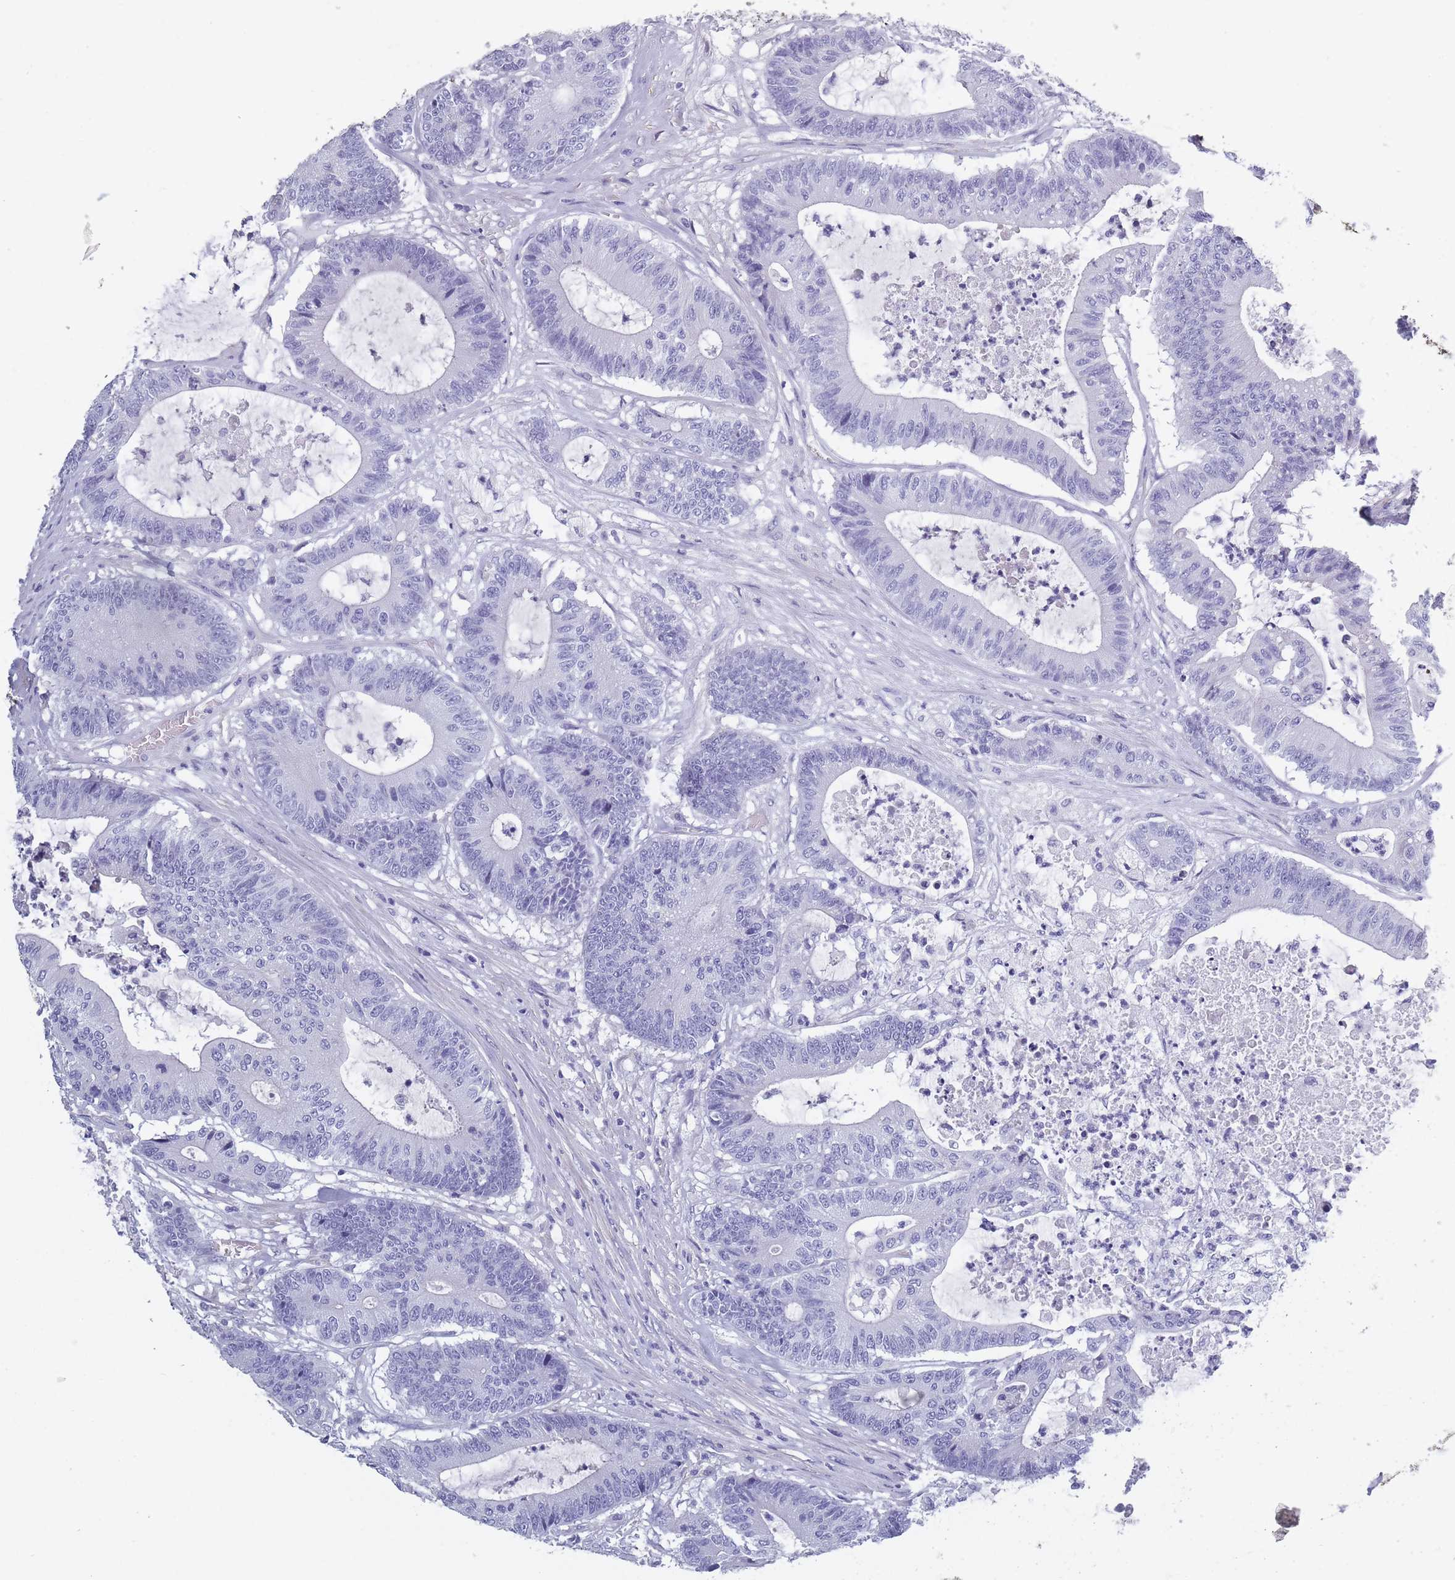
{"staining": {"intensity": "negative", "quantity": "none", "location": "none"}, "tissue": "colorectal cancer", "cell_type": "Tumor cells", "image_type": "cancer", "snomed": [{"axis": "morphology", "description": "Adenocarcinoma, NOS"}, {"axis": "topography", "description": "Colon"}], "caption": "An immunohistochemistry (IHC) micrograph of colorectal cancer (adenocarcinoma) is shown. There is no staining in tumor cells of colorectal cancer (adenocarcinoma).", "gene": "OR4C5", "patient": {"sex": "female", "age": 84}}